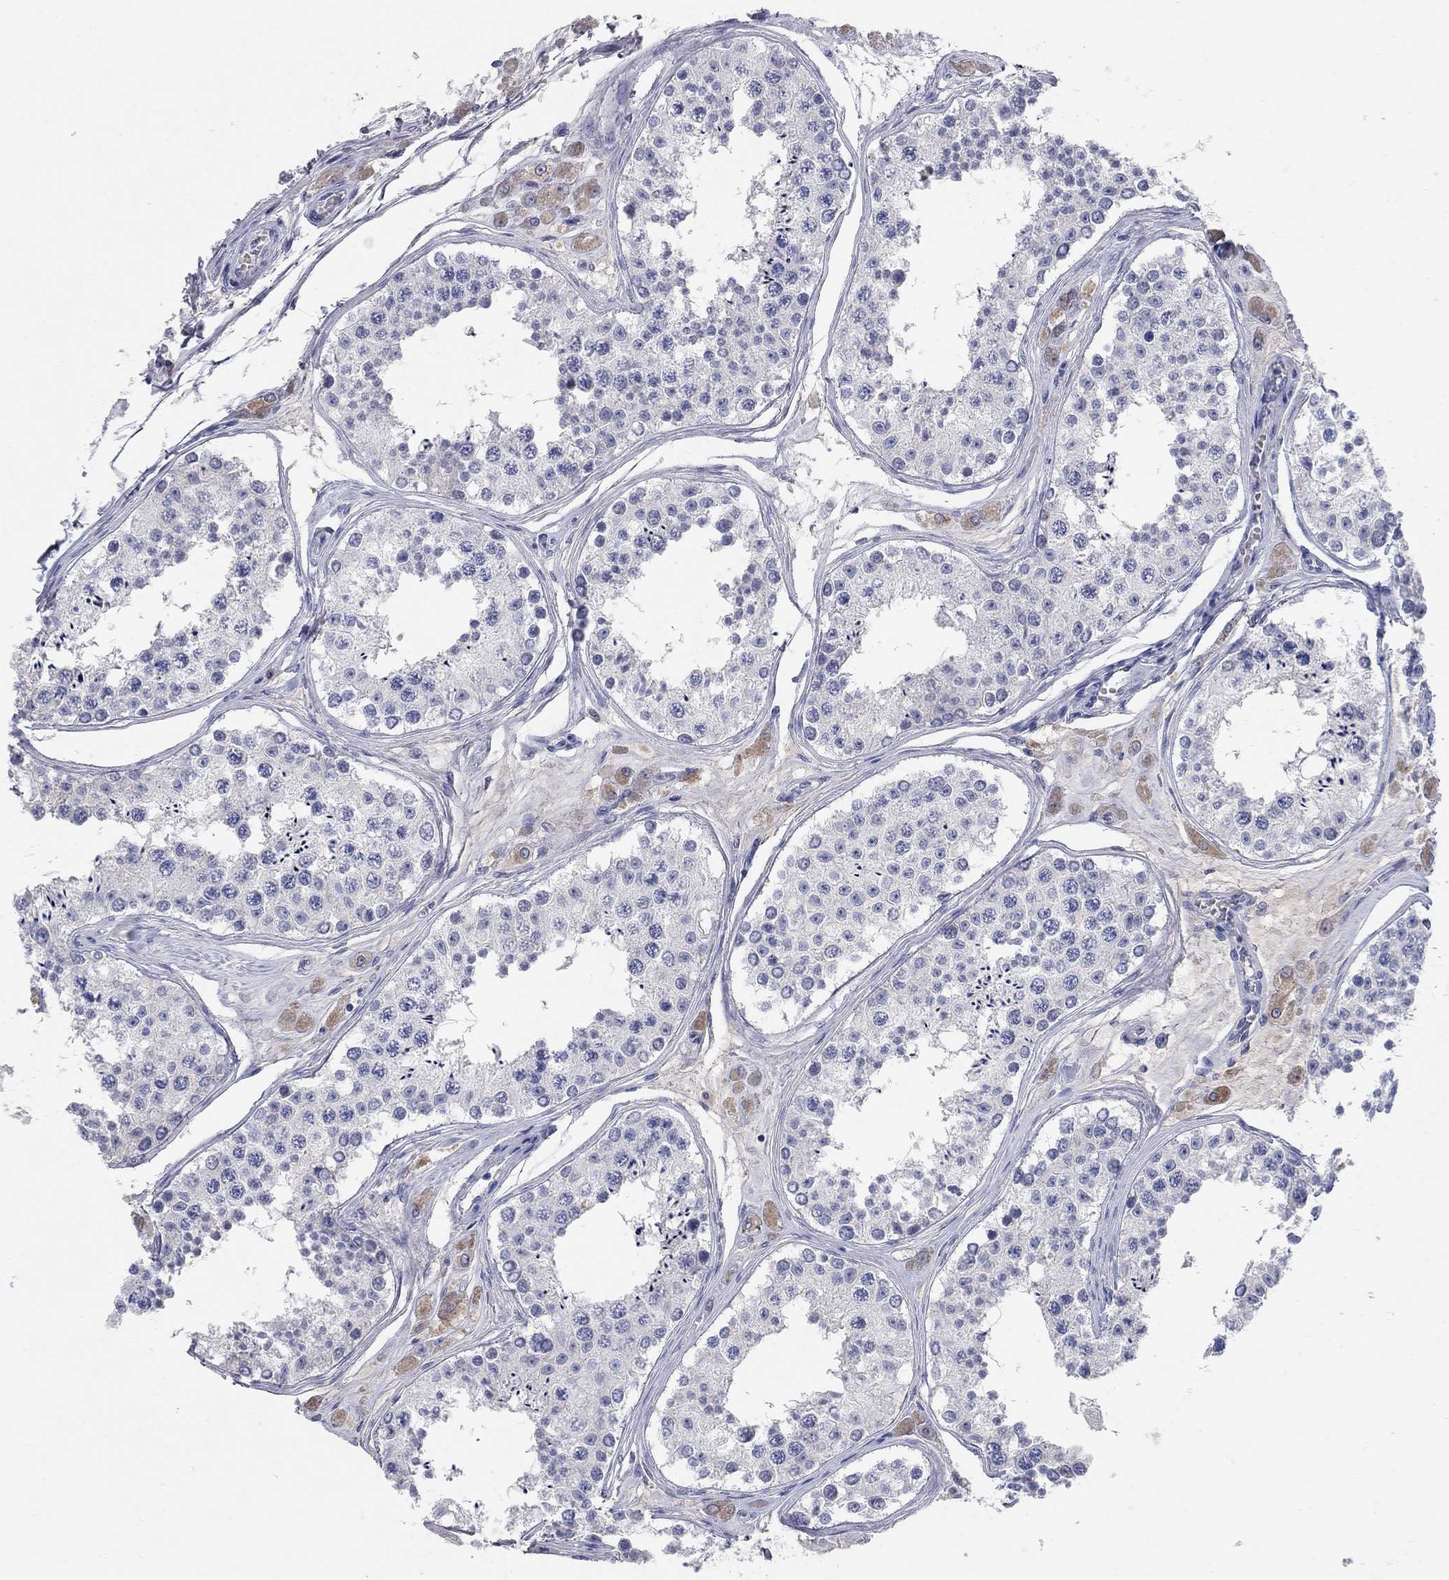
{"staining": {"intensity": "negative", "quantity": "none", "location": "none"}, "tissue": "testis", "cell_type": "Cells in seminiferous ducts", "image_type": "normal", "snomed": [{"axis": "morphology", "description": "Normal tissue, NOS"}, {"axis": "topography", "description": "Testis"}], "caption": "A high-resolution photomicrograph shows immunohistochemistry staining of unremarkable testis, which demonstrates no significant expression in cells in seminiferous ducts.", "gene": "AOX1", "patient": {"sex": "male", "age": 25}}